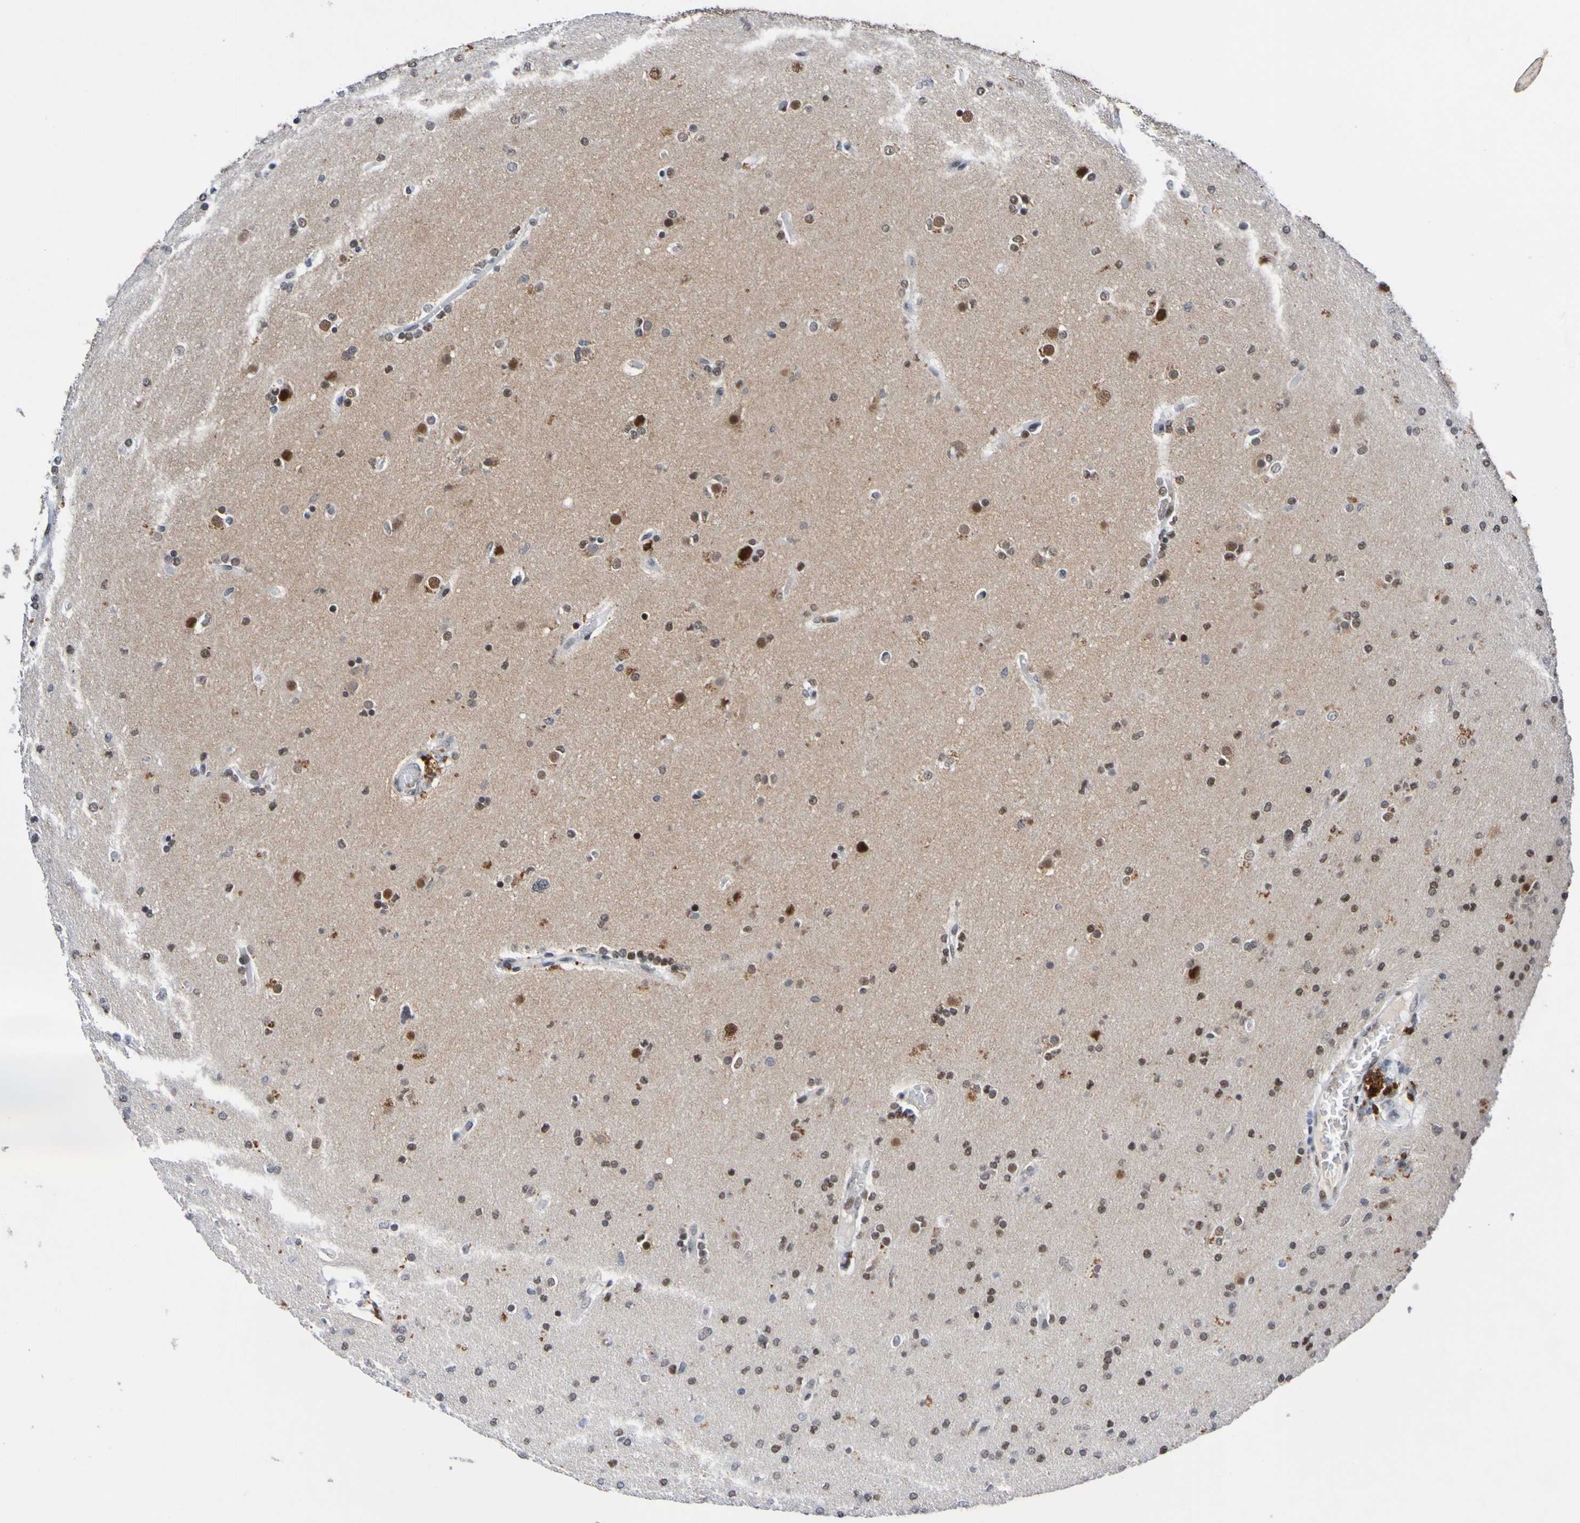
{"staining": {"intensity": "strong", "quantity": "25%-75%", "location": "nuclear"}, "tissue": "glioma", "cell_type": "Tumor cells", "image_type": "cancer", "snomed": [{"axis": "morphology", "description": "Glioma, malignant, High grade"}, {"axis": "topography", "description": "Cerebral cortex"}], "caption": "Malignant glioma (high-grade) stained with immunohistochemistry displays strong nuclear staining in approximately 25%-75% of tumor cells. The staining is performed using DAB (3,3'-diaminobenzidine) brown chromogen to label protein expression. The nuclei are counter-stained blue using hematoxylin.", "gene": "PCGF1", "patient": {"sex": "female", "age": 36}}